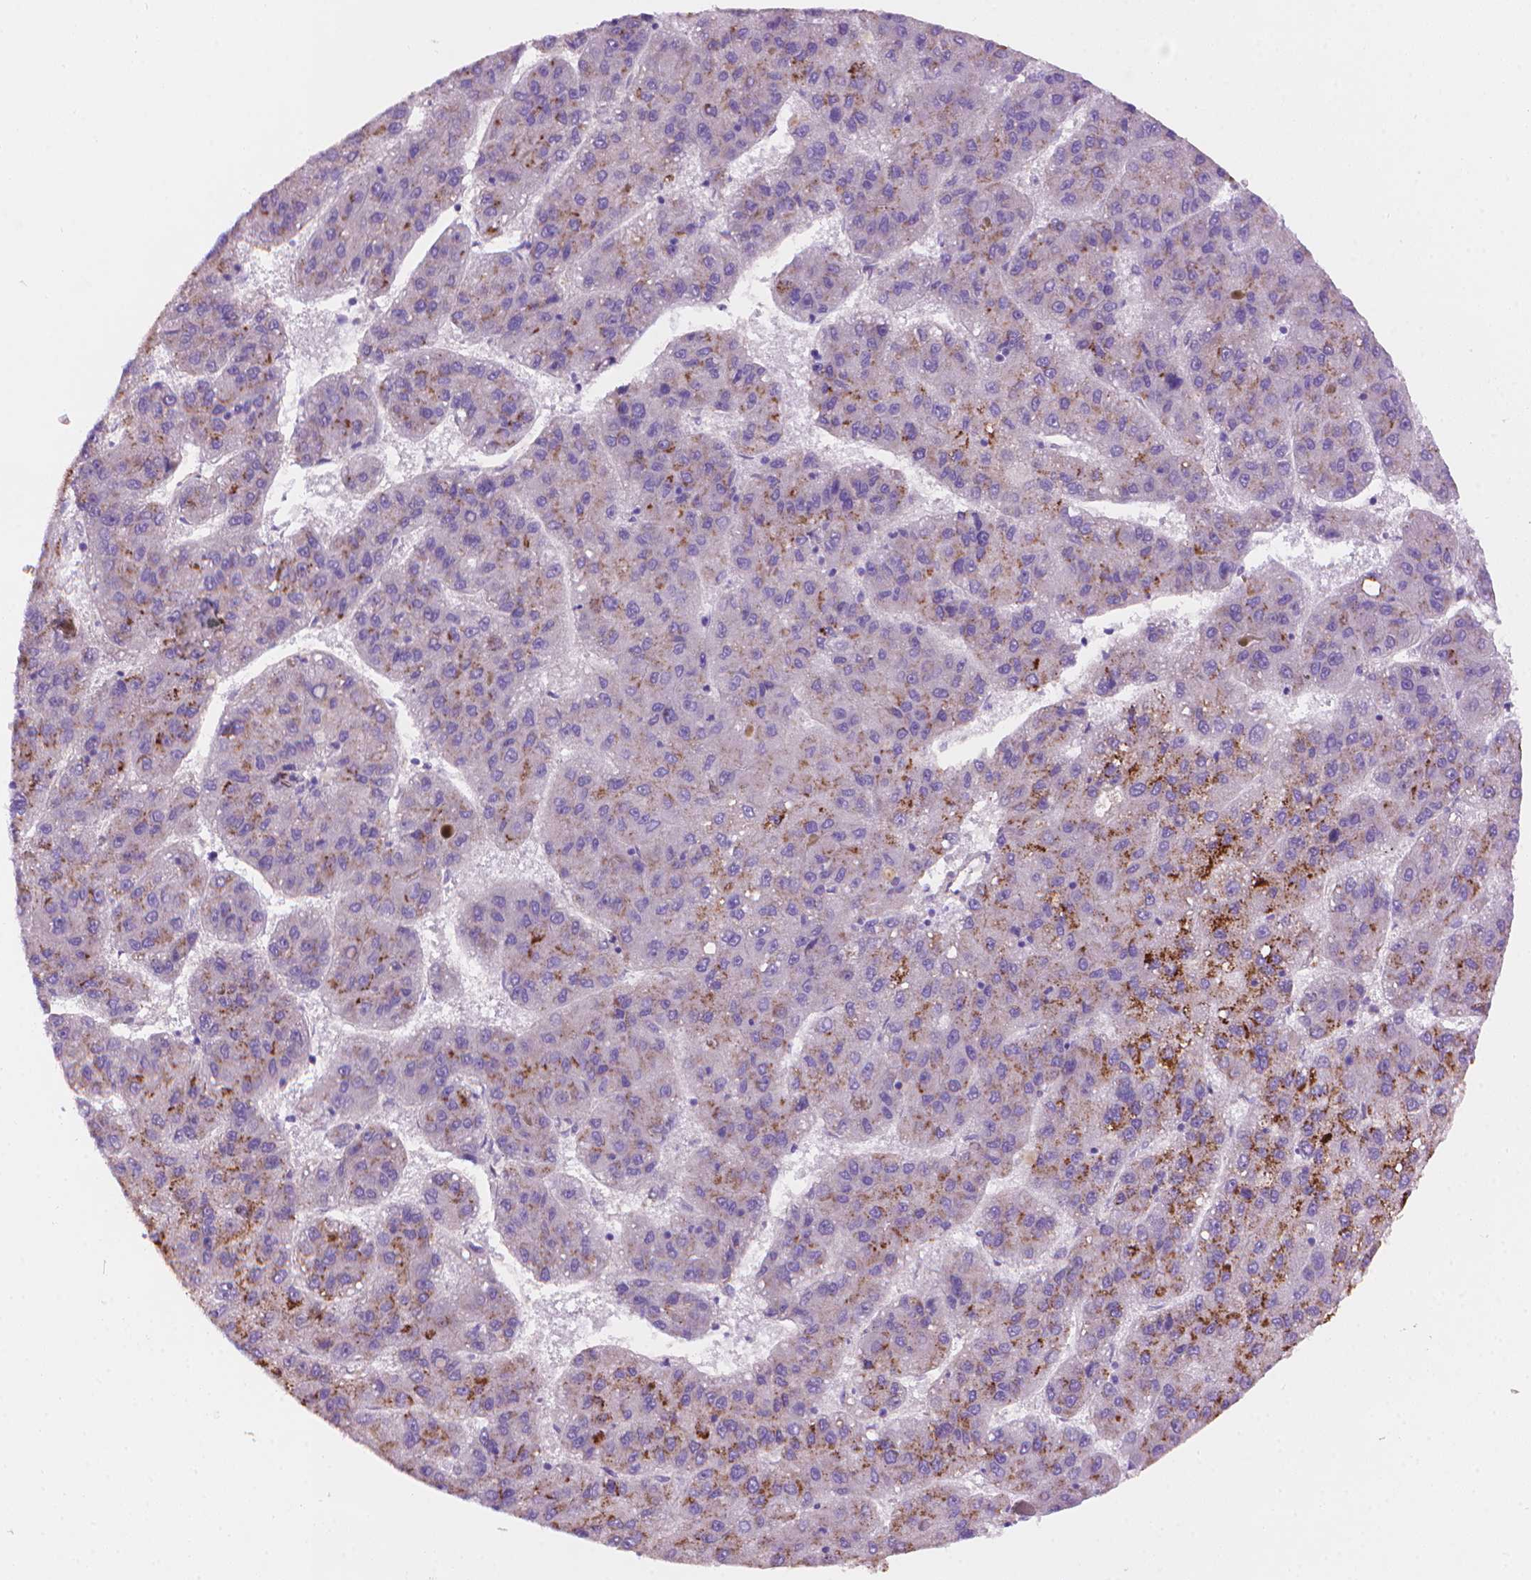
{"staining": {"intensity": "strong", "quantity": "25%-75%", "location": "cytoplasmic/membranous"}, "tissue": "liver cancer", "cell_type": "Tumor cells", "image_type": "cancer", "snomed": [{"axis": "morphology", "description": "Carcinoma, Hepatocellular, NOS"}, {"axis": "topography", "description": "Liver"}], "caption": "Approximately 25%-75% of tumor cells in liver cancer (hepatocellular carcinoma) exhibit strong cytoplasmic/membranous protein positivity as visualized by brown immunohistochemical staining.", "gene": "AMMECR1", "patient": {"sex": "female", "age": 82}}